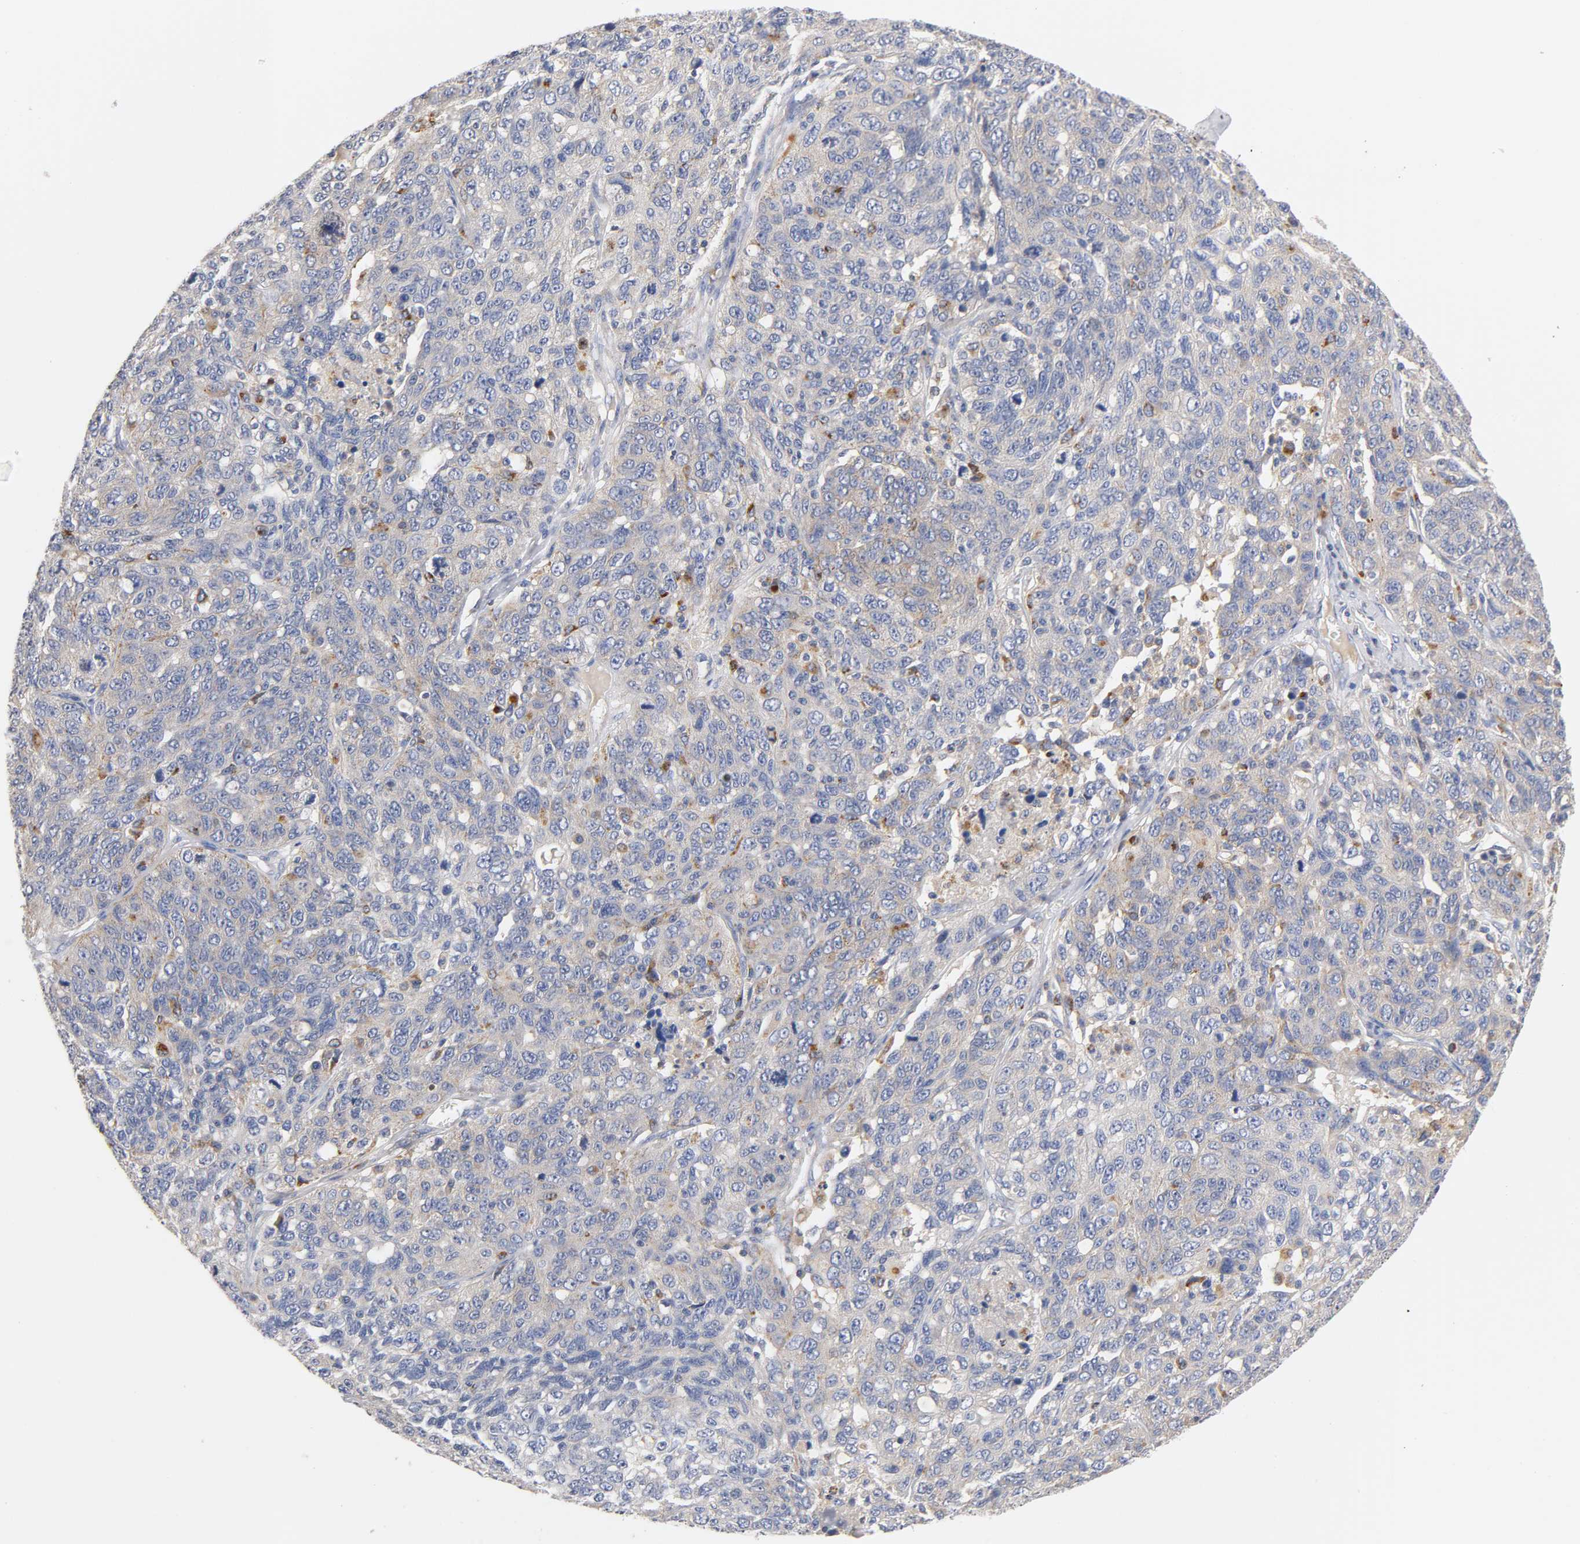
{"staining": {"intensity": "weak", "quantity": "25%-75%", "location": "cytoplasmic/membranous"}, "tissue": "ovarian cancer", "cell_type": "Tumor cells", "image_type": "cancer", "snomed": [{"axis": "morphology", "description": "Cystadenocarcinoma, serous, NOS"}, {"axis": "topography", "description": "Ovary"}], "caption": "The micrograph reveals immunohistochemical staining of serous cystadenocarcinoma (ovarian). There is weak cytoplasmic/membranous staining is present in about 25%-75% of tumor cells.", "gene": "SEMA5A", "patient": {"sex": "female", "age": 71}}